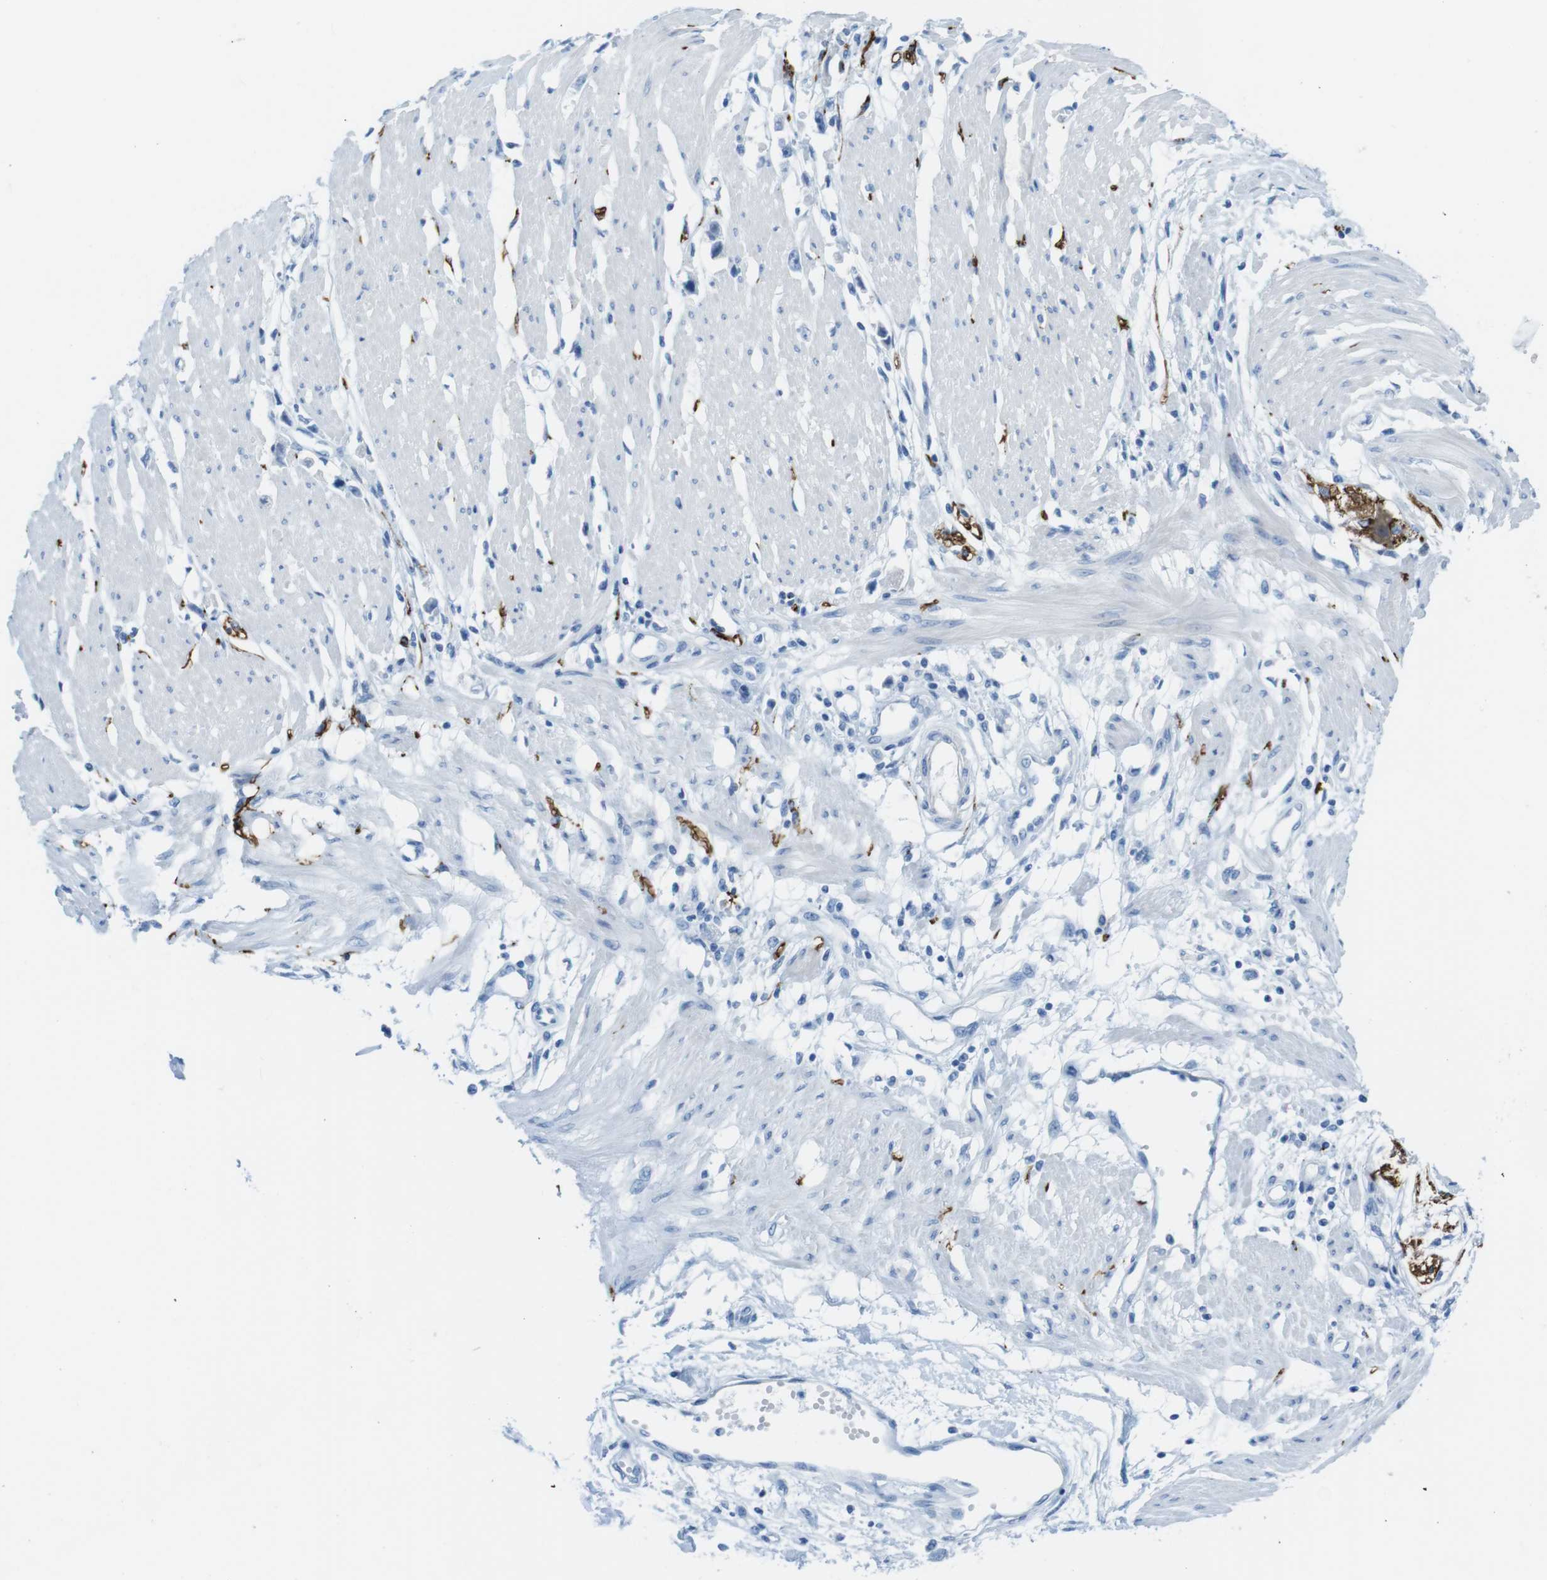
{"staining": {"intensity": "negative", "quantity": "none", "location": "none"}, "tissue": "stomach cancer", "cell_type": "Tumor cells", "image_type": "cancer", "snomed": [{"axis": "morphology", "description": "Adenocarcinoma, NOS"}, {"axis": "topography", "description": "Stomach"}], "caption": "Immunohistochemistry micrograph of neoplastic tissue: stomach cancer (adenocarcinoma) stained with DAB displays no significant protein expression in tumor cells.", "gene": "GAP43", "patient": {"sex": "female", "age": 59}}